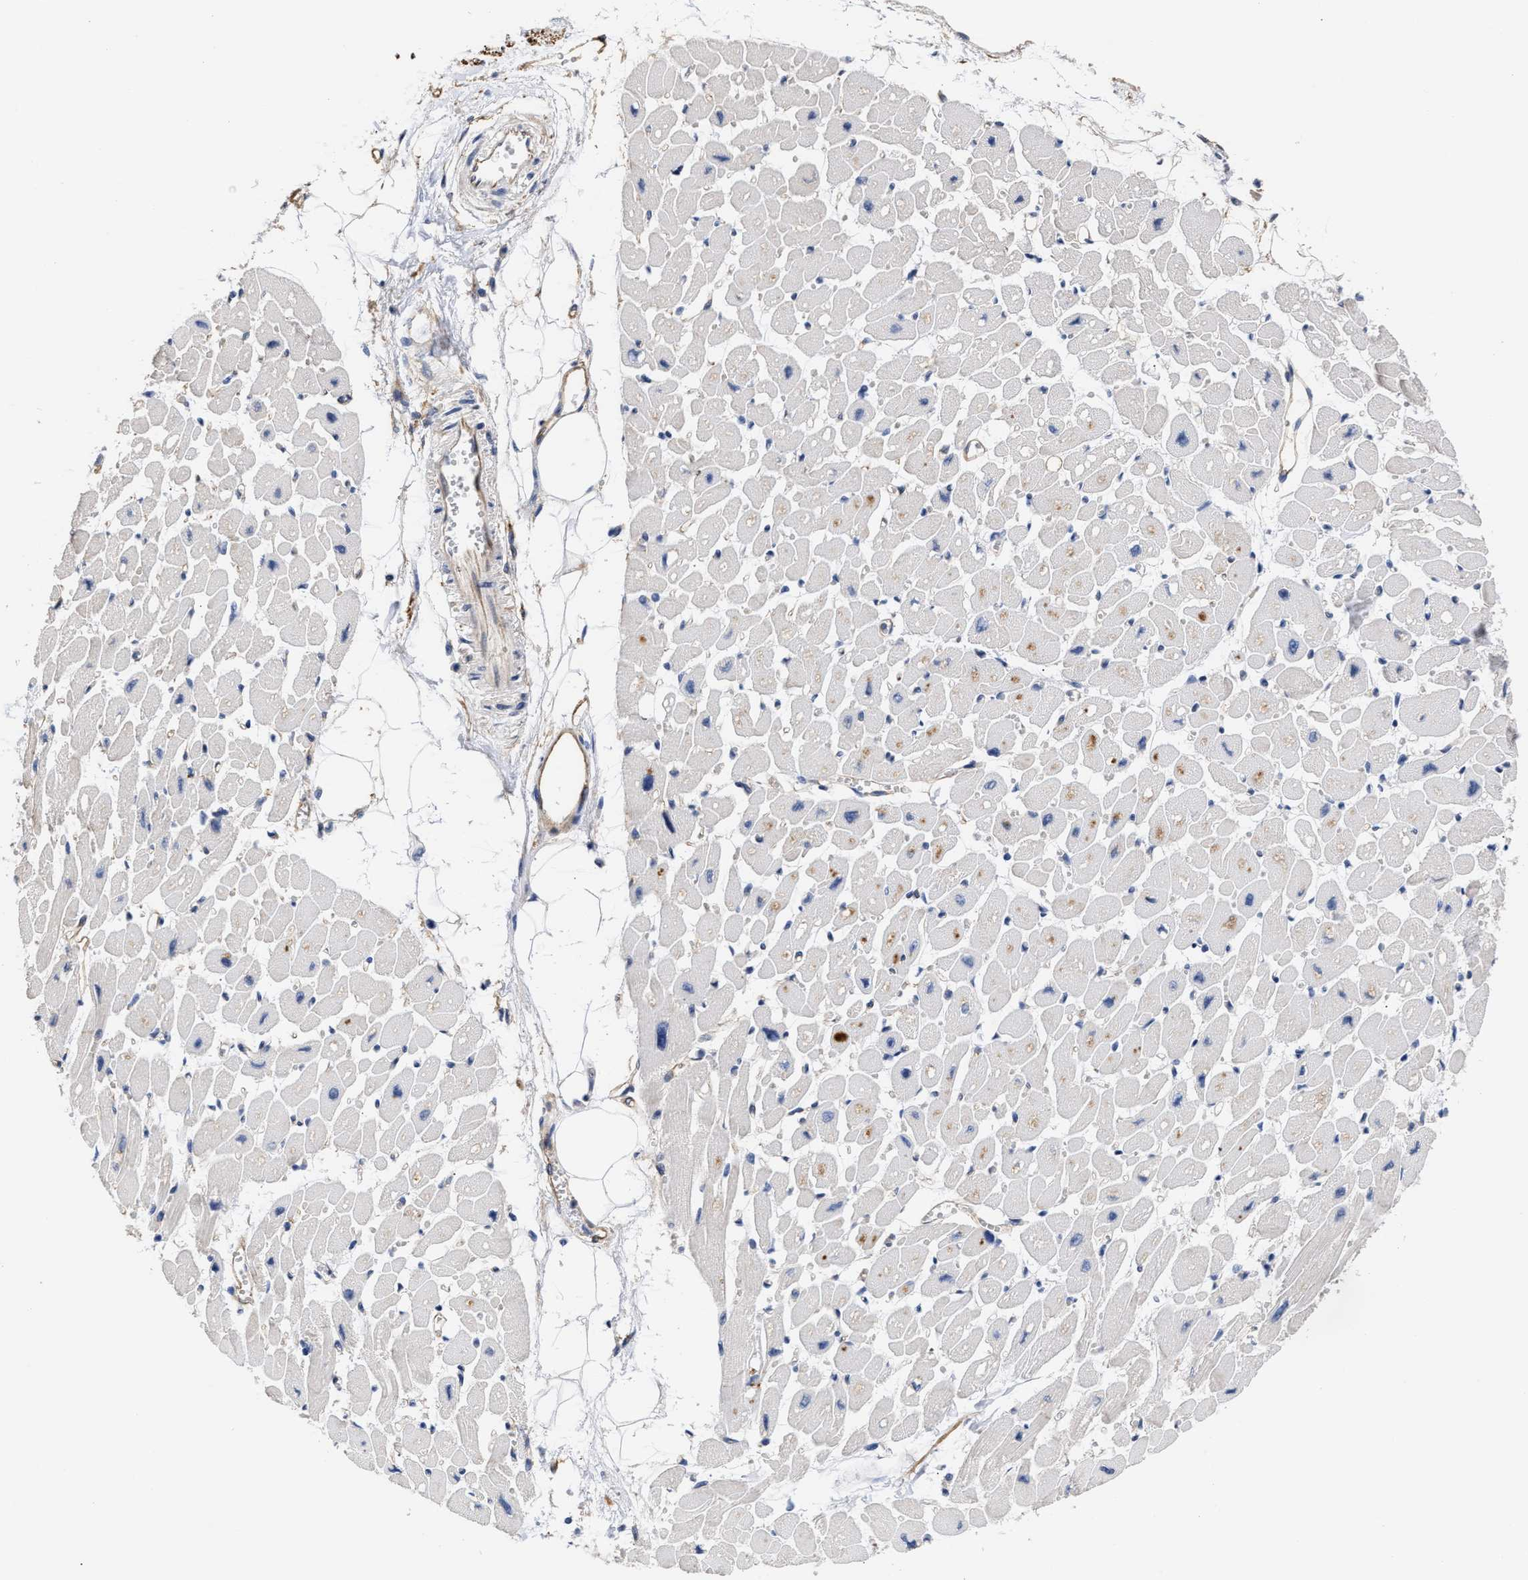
{"staining": {"intensity": "negative", "quantity": "none", "location": "none"}, "tissue": "heart muscle", "cell_type": "Cardiomyocytes", "image_type": "normal", "snomed": [{"axis": "morphology", "description": "Normal tissue, NOS"}, {"axis": "topography", "description": "Heart"}], "caption": "DAB (3,3'-diaminobenzidine) immunohistochemical staining of unremarkable heart muscle displays no significant staining in cardiomyocytes.", "gene": "AHNAK2", "patient": {"sex": "female", "age": 54}}